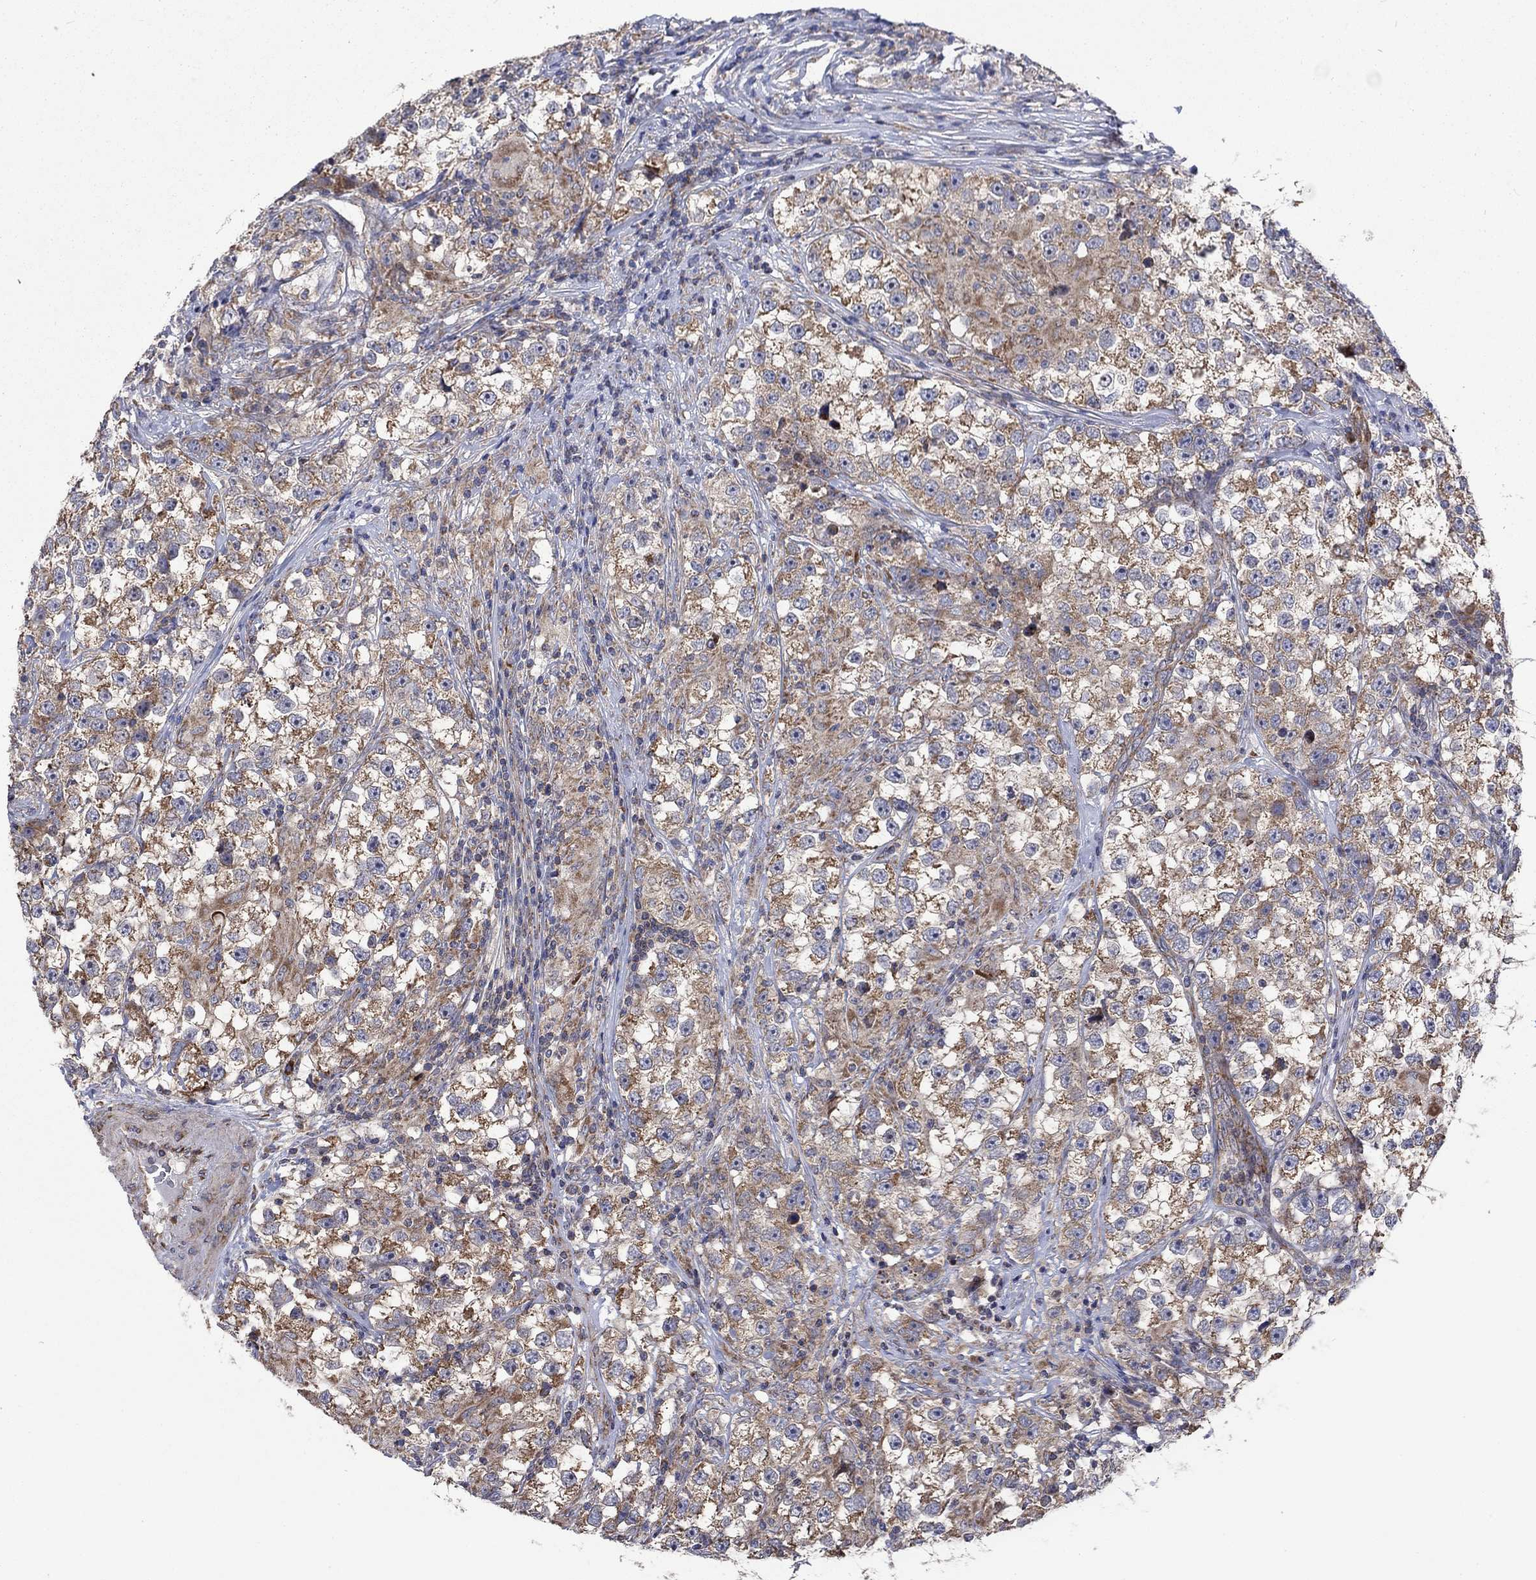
{"staining": {"intensity": "moderate", "quantity": "25%-75%", "location": "cytoplasmic/membranous"}, "tissue": "testis cancer", "cell_type": "Tumor cells", "image_type": "cancer", "snomed": [{"axis": "morphology", "description": "Seminoma, NOS"}, {"axis": "topography", "description": "Testis"}], "caption": "Immunohistochemical staining of testis cancer demonstrates medium levels of moderate cytoplasmic/membranous staining in approximately 25%-75% of tumor cells. Nuclei are stained in blue.", "gene": "RPLP0", "patient": {"sex": "male", "age": 46}}